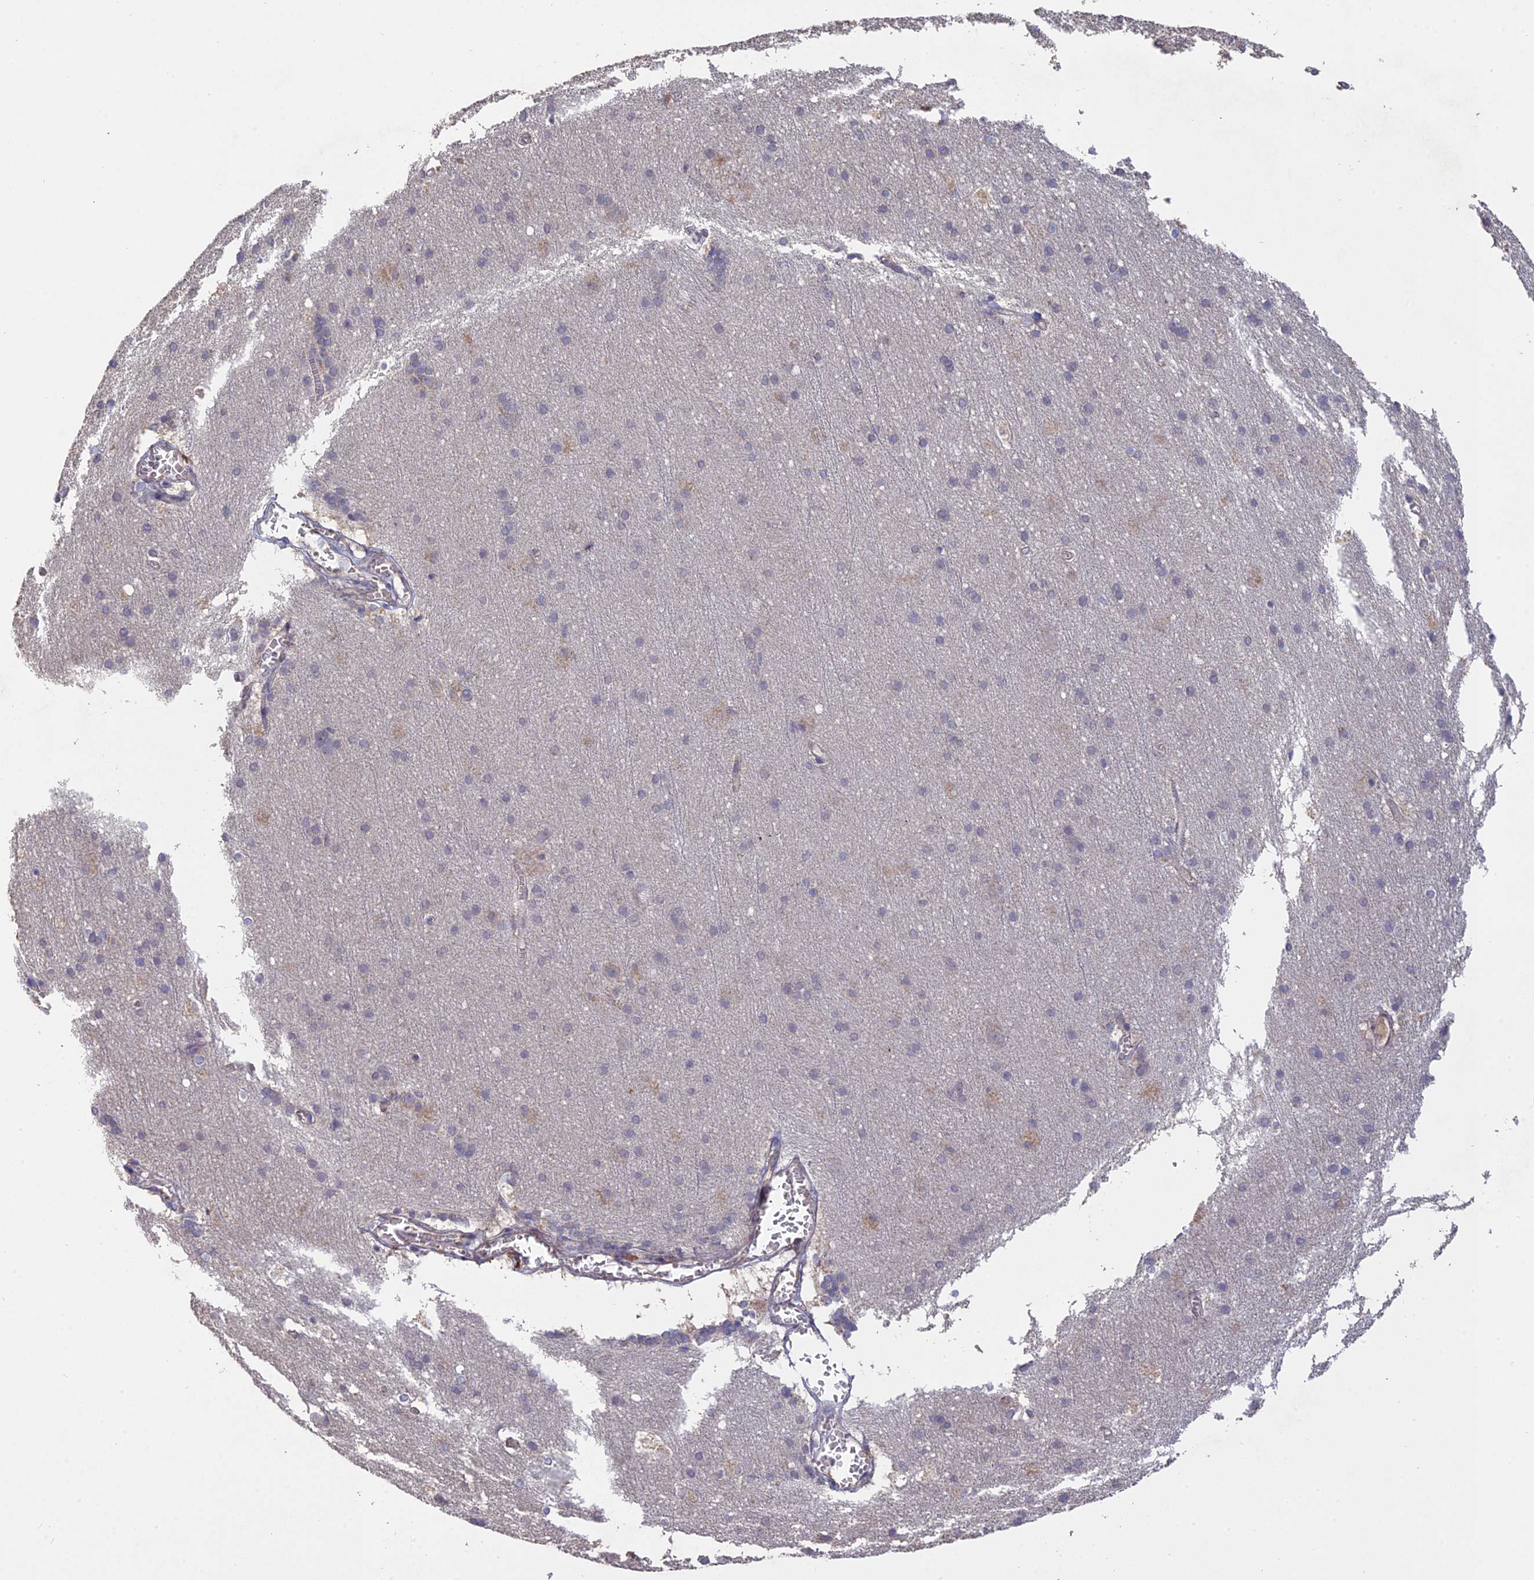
{"staining": {"intensity": "moderate", "quantity": ">75%", "location": "cytoplasmic/membranous"}, "tissue": "cerebral cortex", "cell_type": "Endothelial cells", "image_type": "normal", "snomed": [{"axis": "morphology", "description": "Normal tissue, NOS"}, {"axis": "topography", "description": "Cerebral cortex"}], "caption": "The image shows staining of normal cerebral cortex, revealing moderate cytoplasmic/membranous protein expression (brown color) within endothelial cells. The protein is shown in brown color, while the nuclei are stained blue.", "gene": "PPIC", "patient": {"sex": "male", "age": 54}}